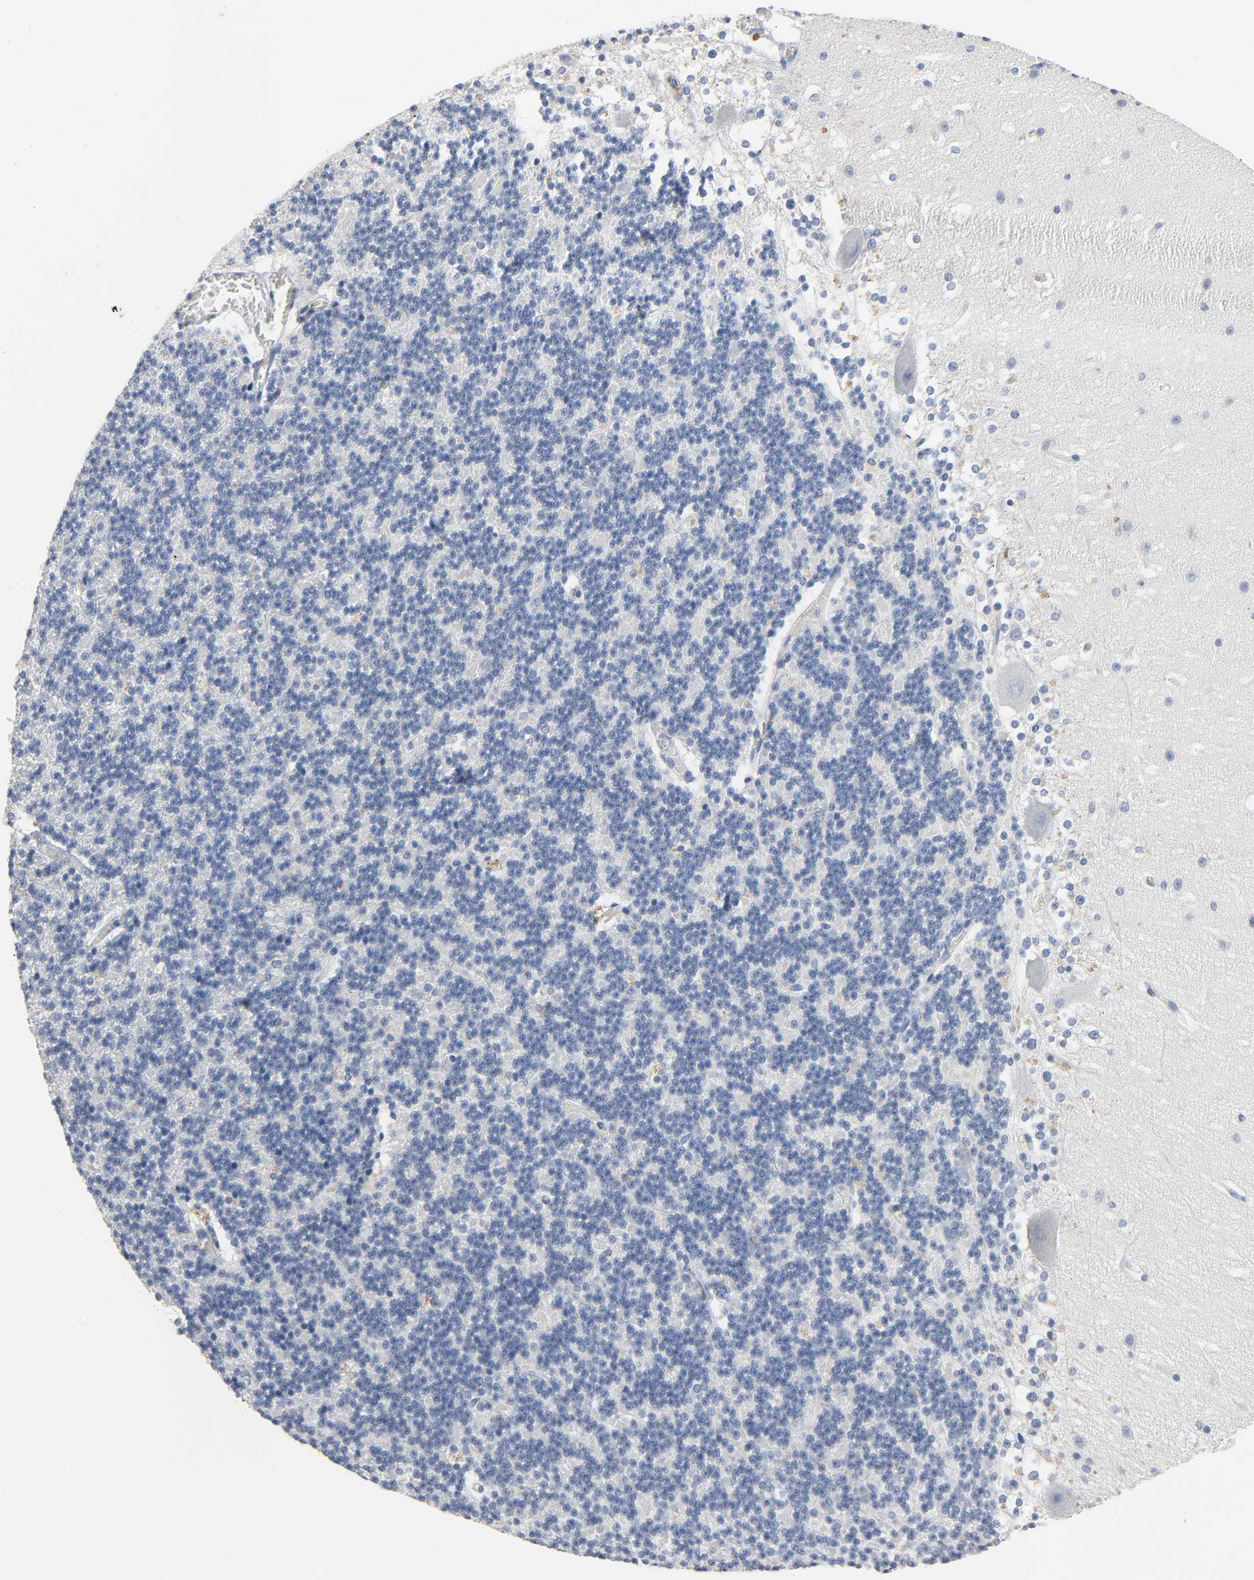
{"staining": {"intensity": "negative", "quantity": "none", "location": "none"}, "tissue": "cerebellum", "cell_type": "Cells in granular layer", "image_type": "normal", "snomed": [{"axis": "morphology", "description": "Normal tissue, NOS"}, {"axis": "topography", "description": "Cerebellum"}], "caption": "This is a image of immunohistochemistry (IHC) staining of benign cerebellum, which shows no positivity in cells in granular layer.", "gene": "FBLN5", "patient": {"sex": "female", "age": 19}}